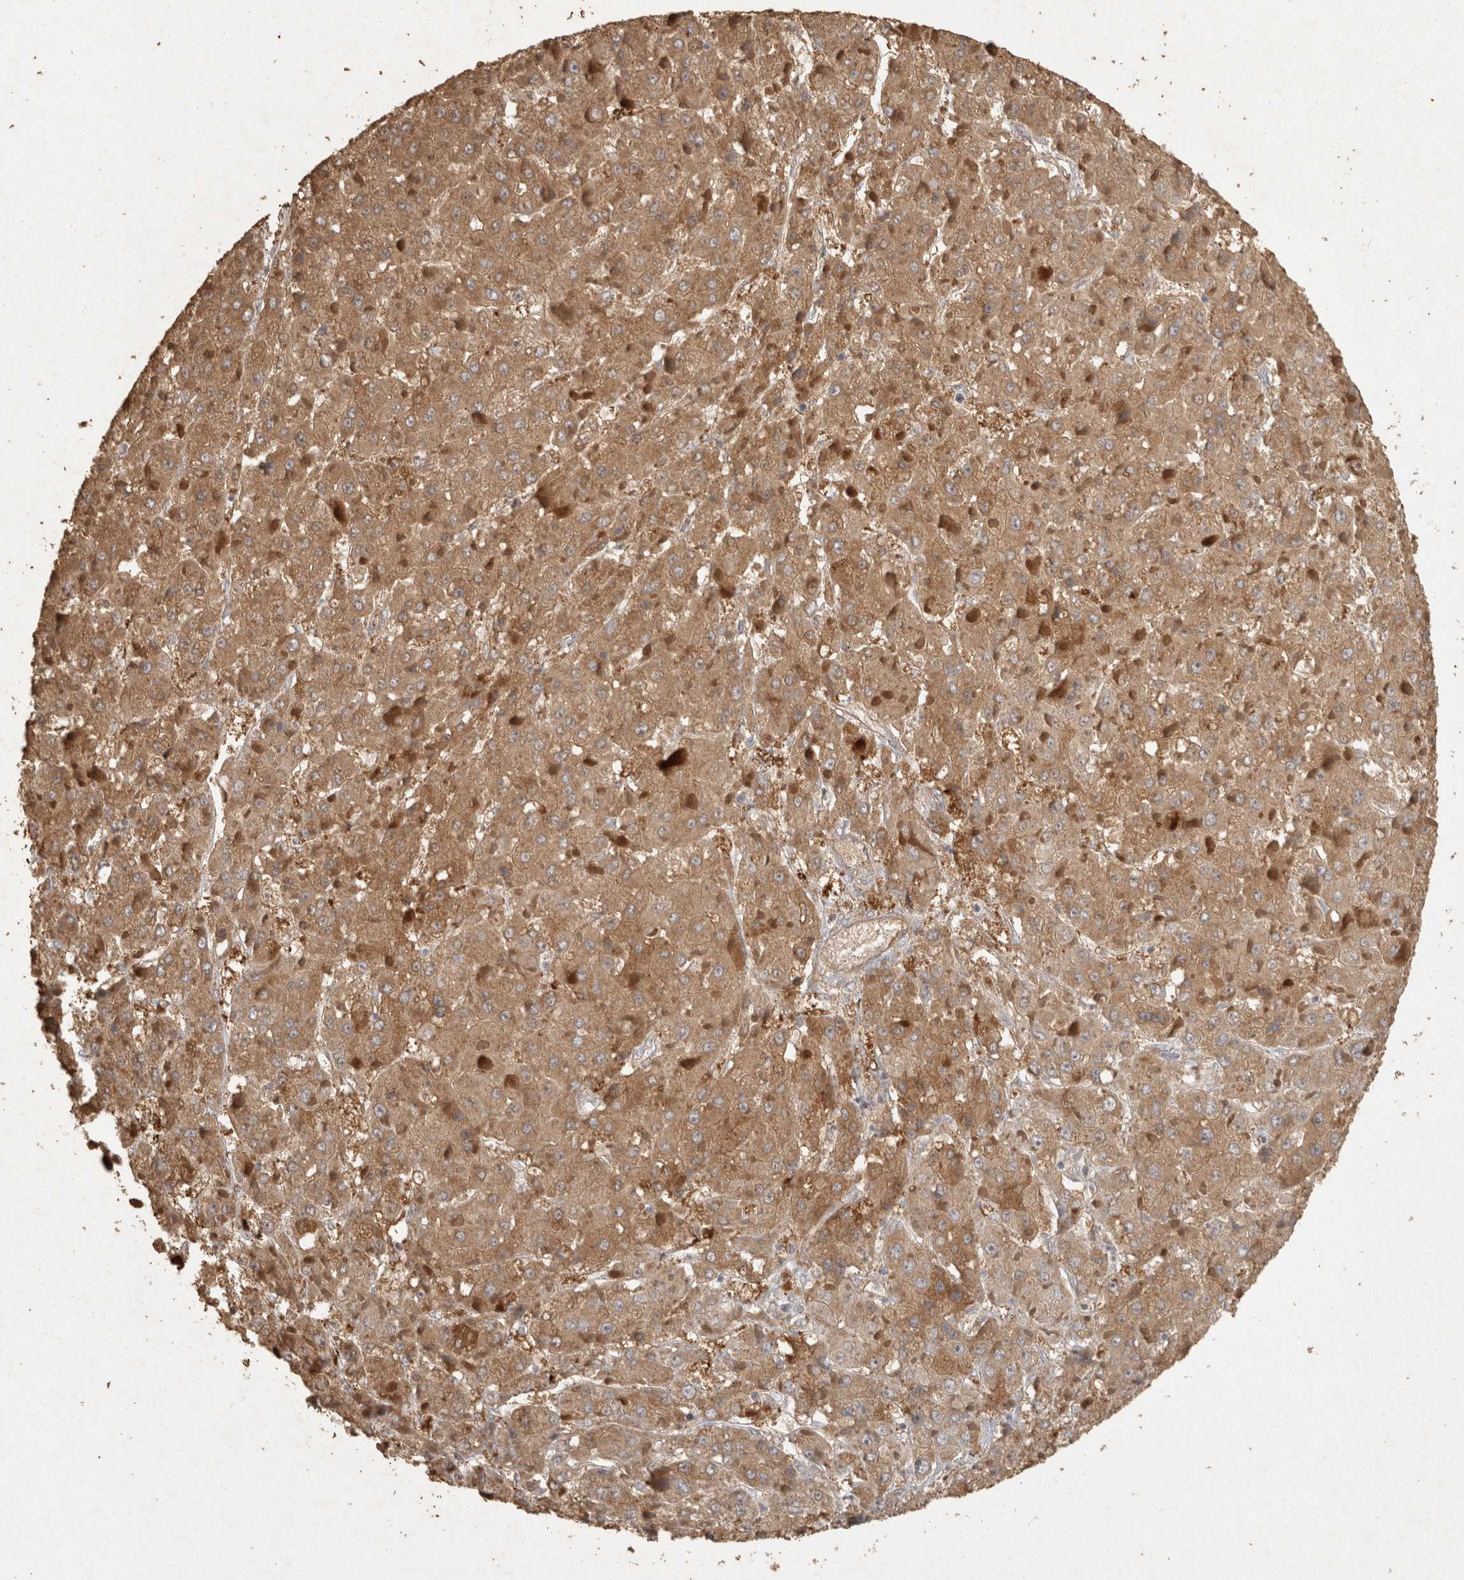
{"staining": {"intensity": "moderate", "quantity": ">75%", "location": "cytoplasmic/membranous"}, "tissue": "liver cancer", "cell_type": "Tumor cells", "image_type": "cancer", "snomed": [{"axis": "morphology", "description": "Carcinoma, Hepatocellular, NOS"}, {"axis": "topography", "description": "Liver"}], "caption": "High-power microscopy captured an immunohistochemistry image of liver cancer (hepatocellular carcinoma), revealing moderate cytoplasmic/membranous expression in about >75% of tumor cells. (Stains: DAB in brown, nuclei in blue, Microscopy: brightfield microscopy at high magnification).", "gene": "OSTN", "patient": {"sex": "female", "age": 73}}